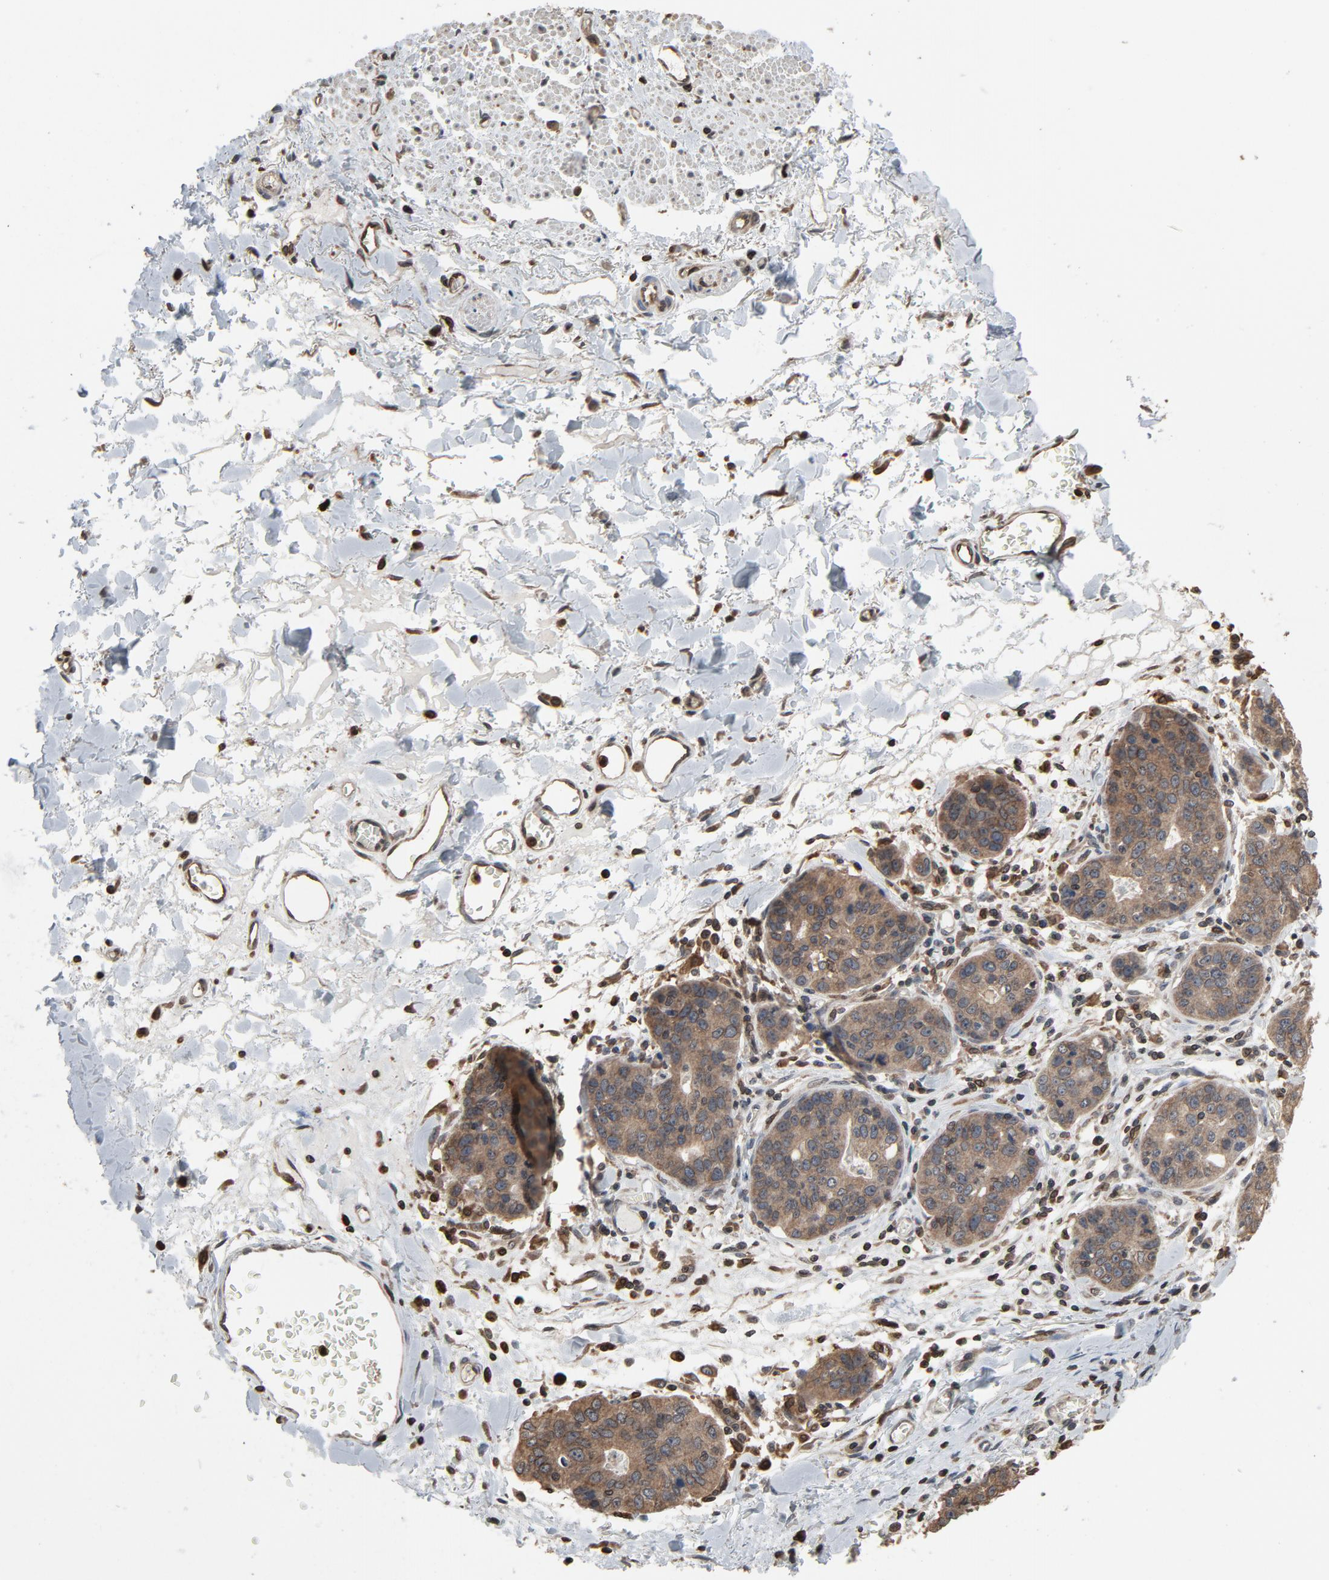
{"staining": {"intensity": "weak", "quantity": ">75%", "location": "cytoplasmic/membranous"}, "tissue": "stomach cancer", "cell_type": "Tumor cells", "image_type": "cancer", "snomed": [{"axis": "morphology", "description": "Adenocarcinoma, NOS"}, {"axis": "topography", "description": "Esophagus"}, {"axis": "topography", "description": "Stomach"}], "caption": "A micrograph of human adenocarcinoma (stomach) stained for a protein demonstrates weak cytoplasmic/membranous brown staining in tumor cells. Using DAB (3,3'-diaminobenzidine) (brown) and hematoxylin (blue) stains, captured at high magnification using brightfield microscopy.", "gene": "UBE2D1", "patient": {"sex": "male", "age": 74}}